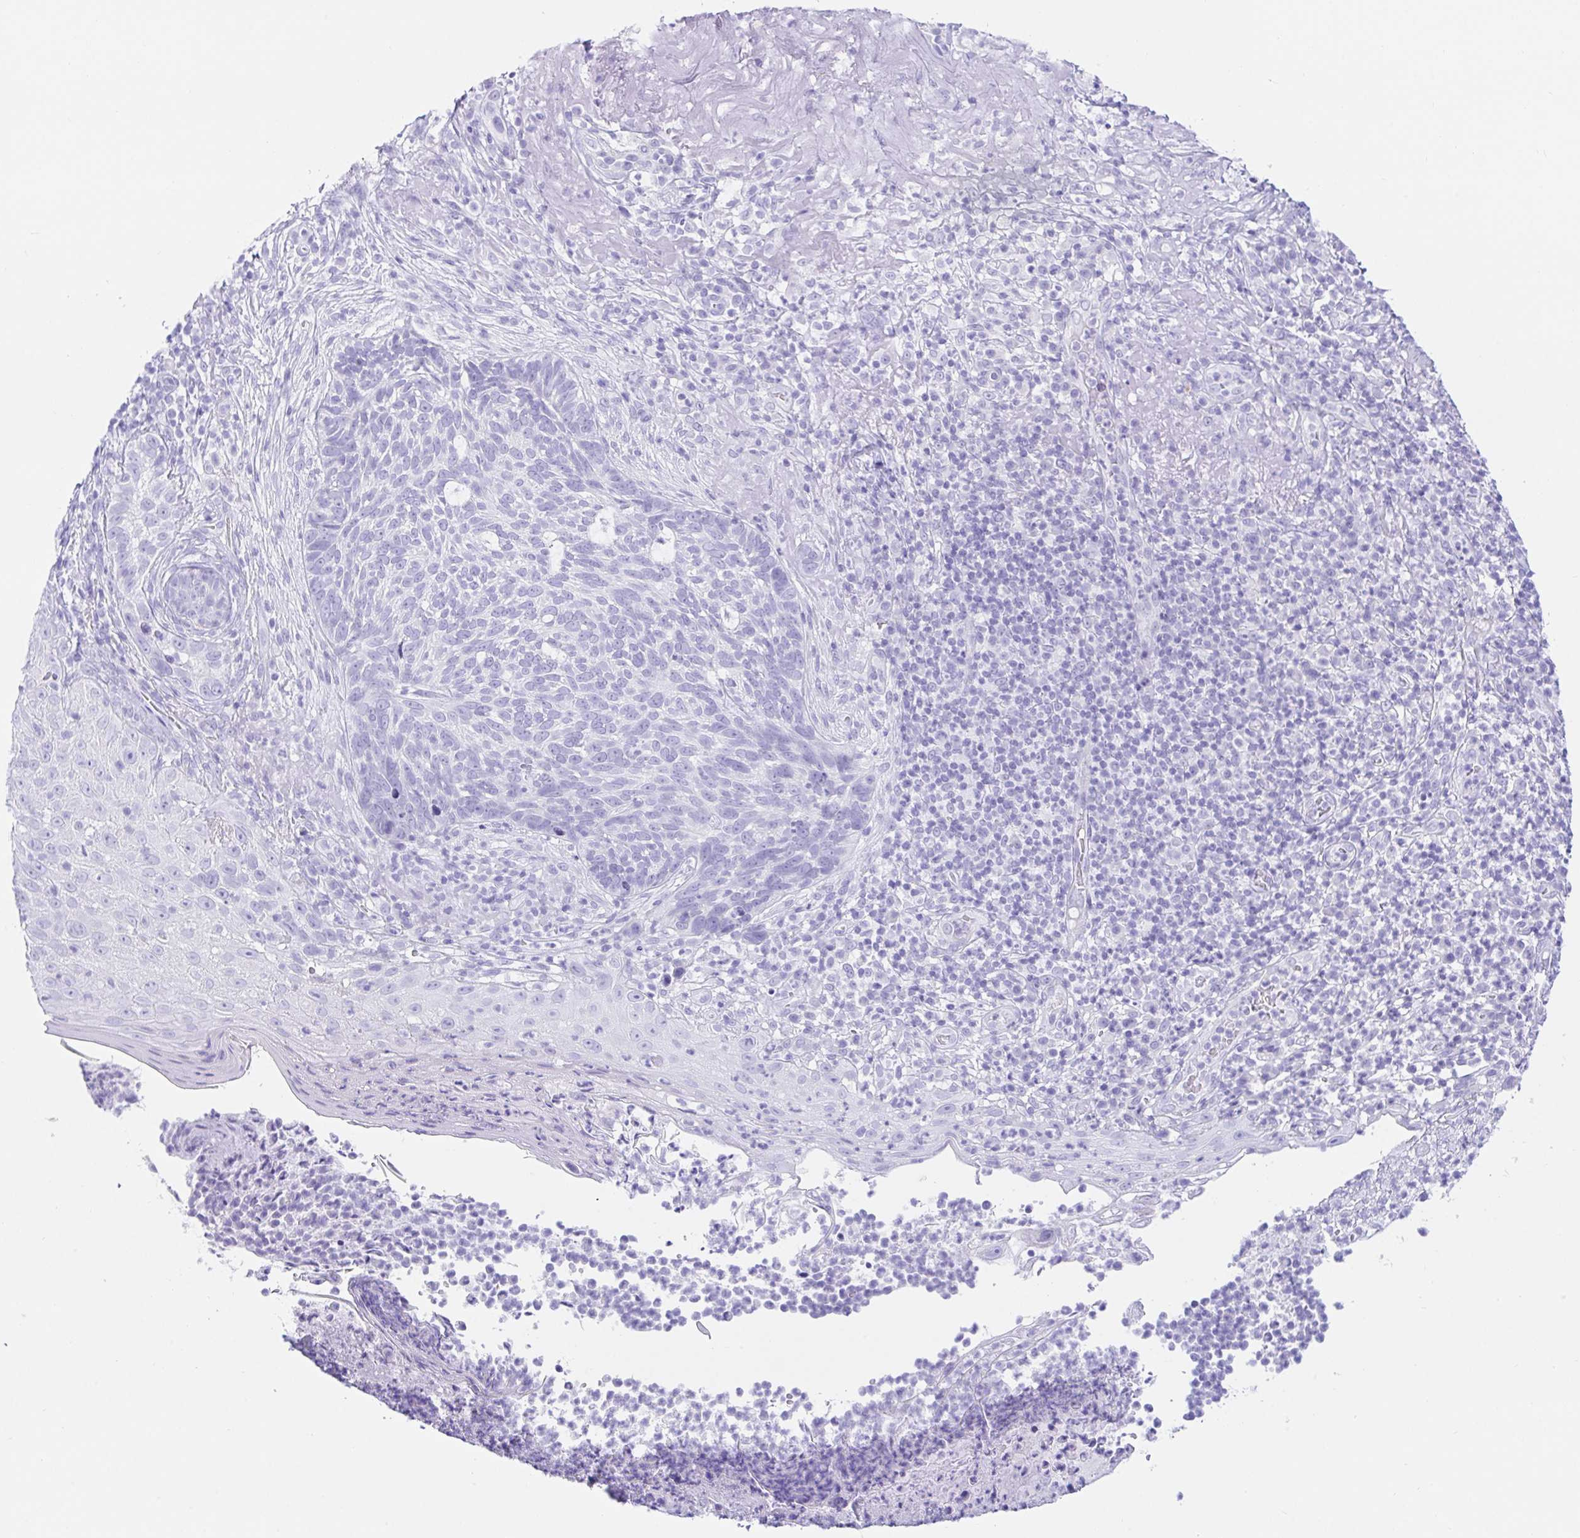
{"staining": {"intensity": "negative", "quantity": "none", "location": "none"}, "tissue": "skin cancer", "cell_type": "Tumor cells", "image_type": "cancer", "snomed": [{"axis": "morphology", "description": "Basal cell carcinoma"}, {"axis": "topography", "description": "Skin"}, {"axis": "topography", "description": "Skin of face"}], "caption": "High power microscopy micrograph of an IHC micrograph of basal cell carcinoma (skin), revealing no significant expression in tumor cells.", "gene": "PAX8", "patient": {"sex": "female", "age": 95}}